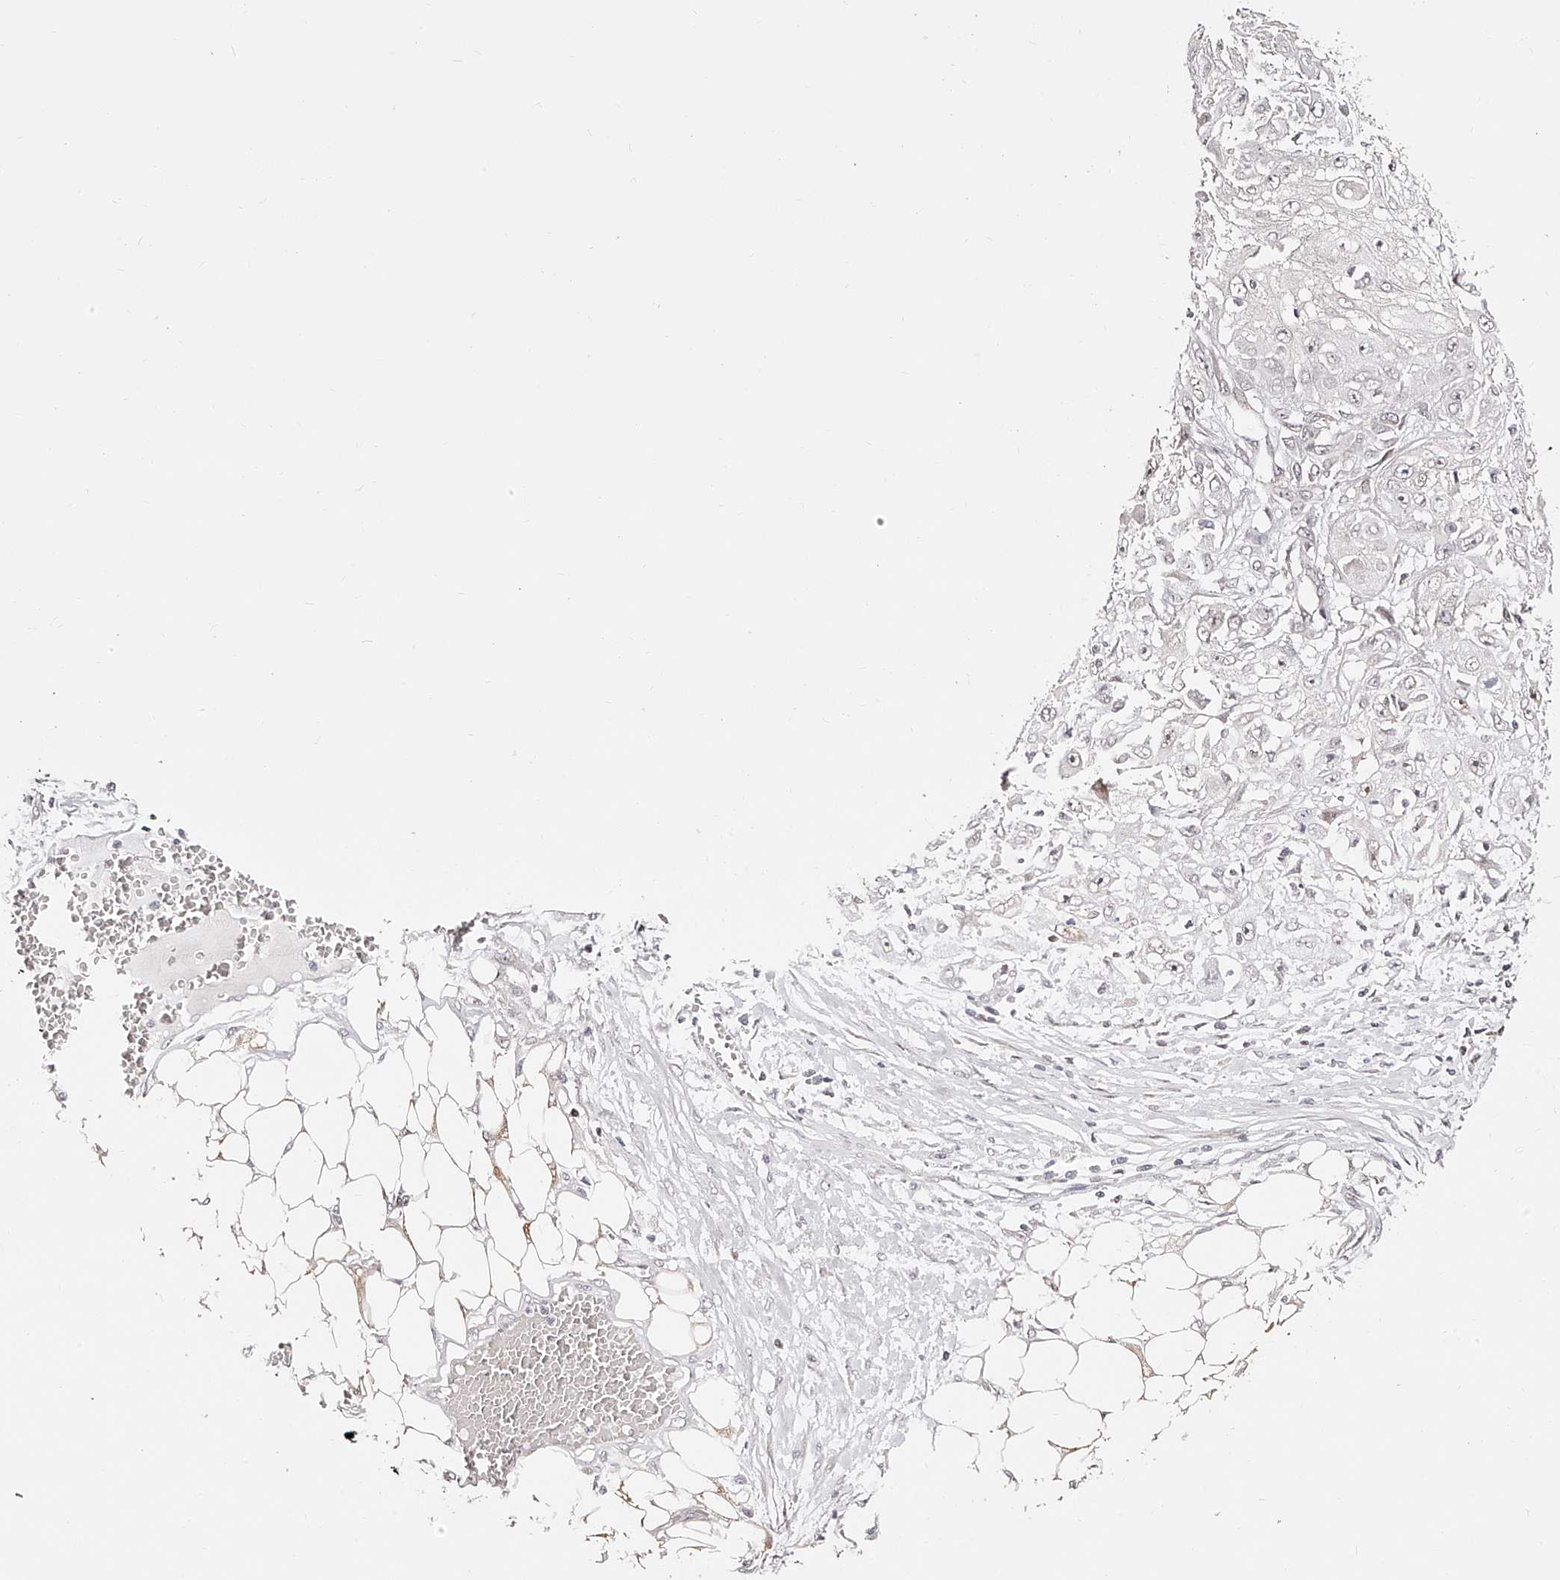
{"staining": {"intensity": "negative", "quantity": "none", "location": "none"}, "tissue": "skin cancer", "cell_type": "Tumor cells", "image_type": "cancer", "snomed": [{"axis": "morphology", "description": "Squamous cell carcinoma, NOS"}, {"axis": "morphology", "description": "Squamous cell carcinoma, metastatic, NOS"}, {"axis": "topography", "description": "Skin"}, {"axis": "topography", "description": "Lymph node"}], "caption": "The micrograph displays no staining of tumor cells in skin metastatic squamous cell carcinoma. (Brightfield microscopy of DAB (3,3'-diaminobenzidine) immunohistochemistry at high magnification).", "gene": "USF3", "patient": {"sex": "male", "age": 75}}